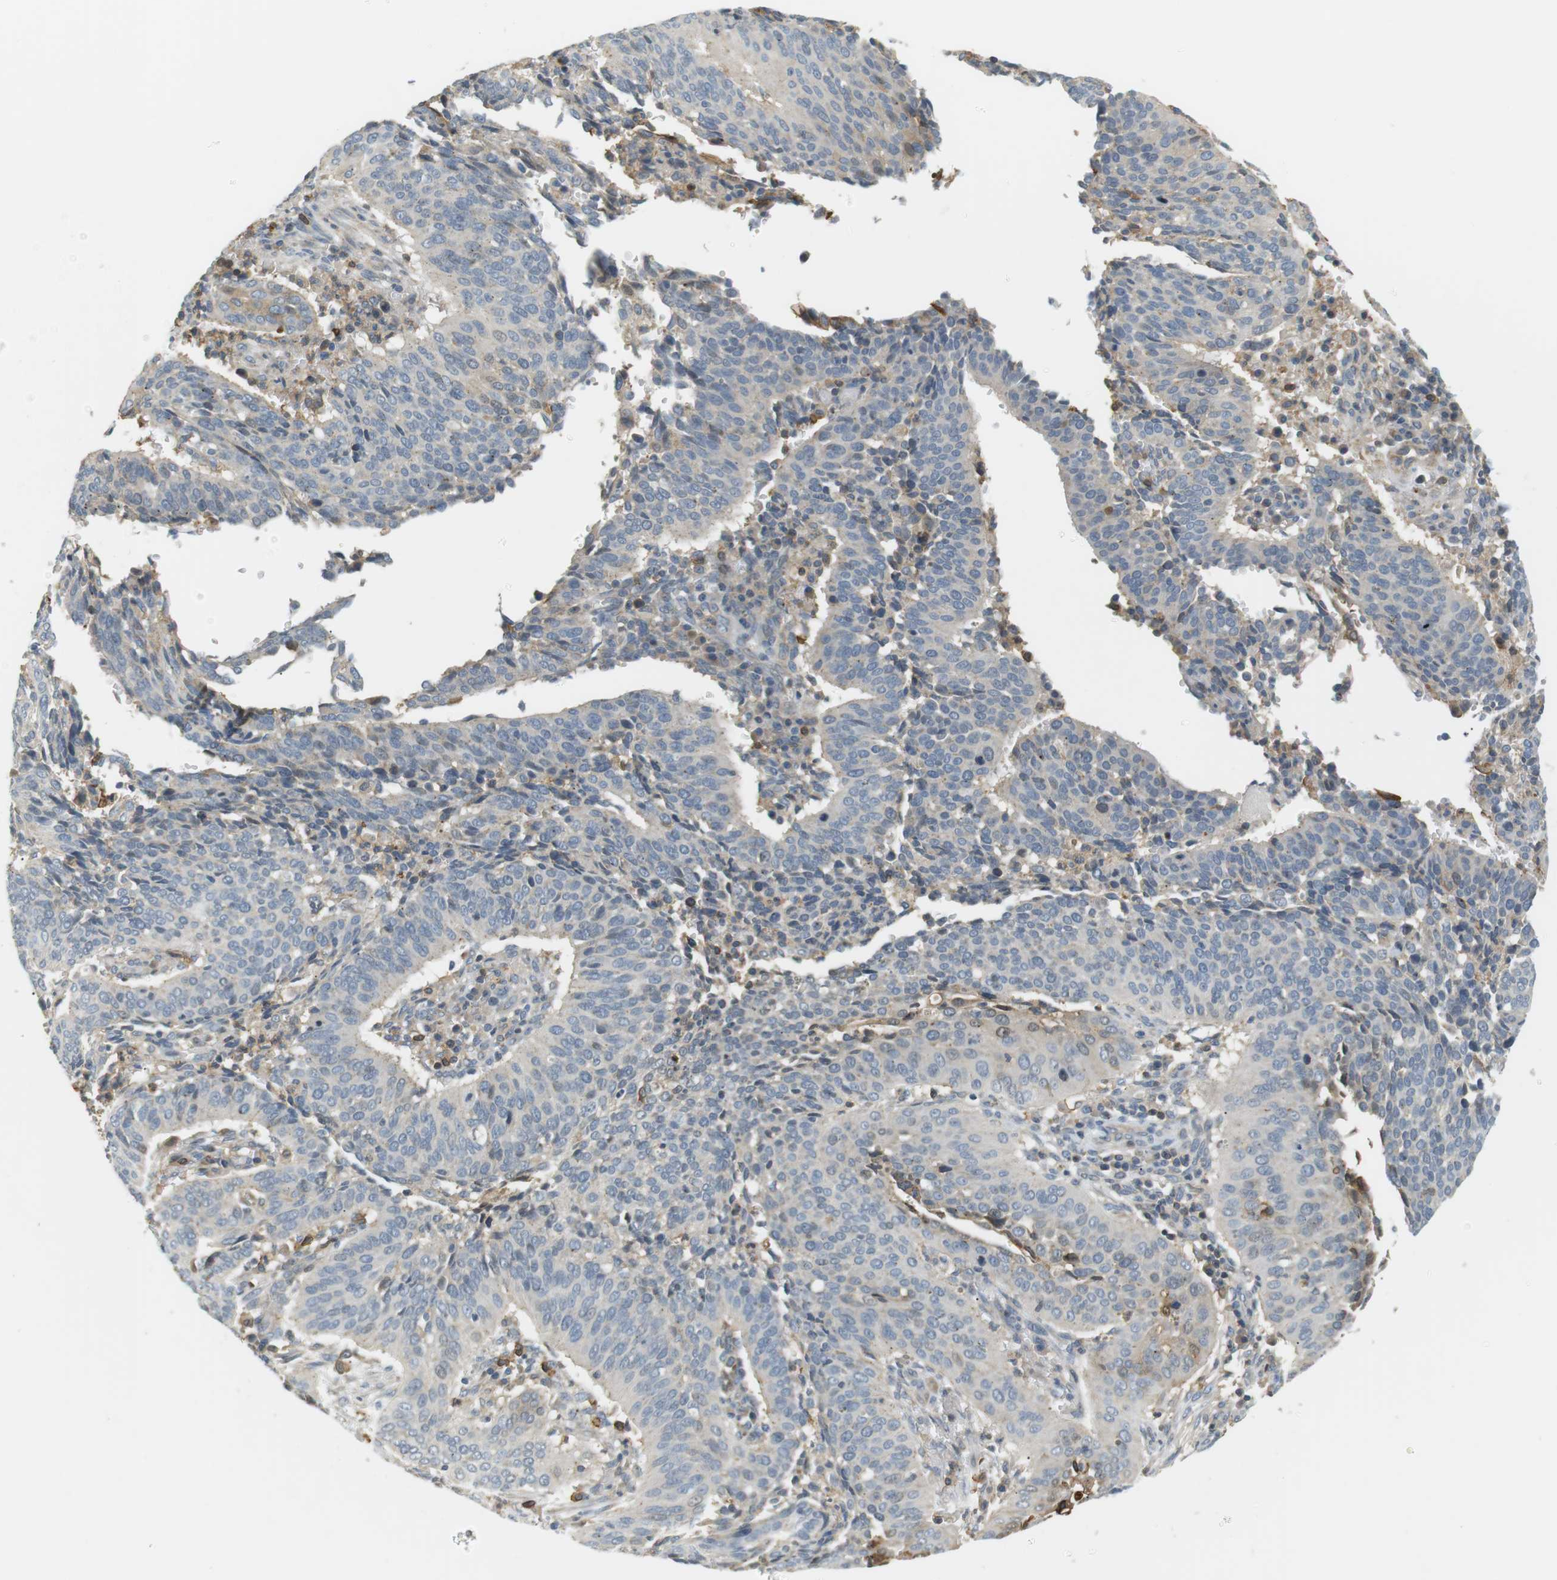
{"staining": {"intensity": "negative", "quantity": "none", "location": "none"}, "tissue": "cervical cancer", "cell_type": "Tumor cells", "image_type": "cancer", "snomed": [{"axis": "morphology", "description": "Normal tissue, NOS"}, {"axis": "morphology", "description": "Squamous cell carcinoma, NOS"}, {"axis": "topography", "description": "Cervix"}], "caption": "The immunohistochemistry (IHC) photomicrograph has no significant staining in tumor cells of cervical cancer tissue.", "gene": "P2RY1", "patient": {"sex": "female", "age": 39}}